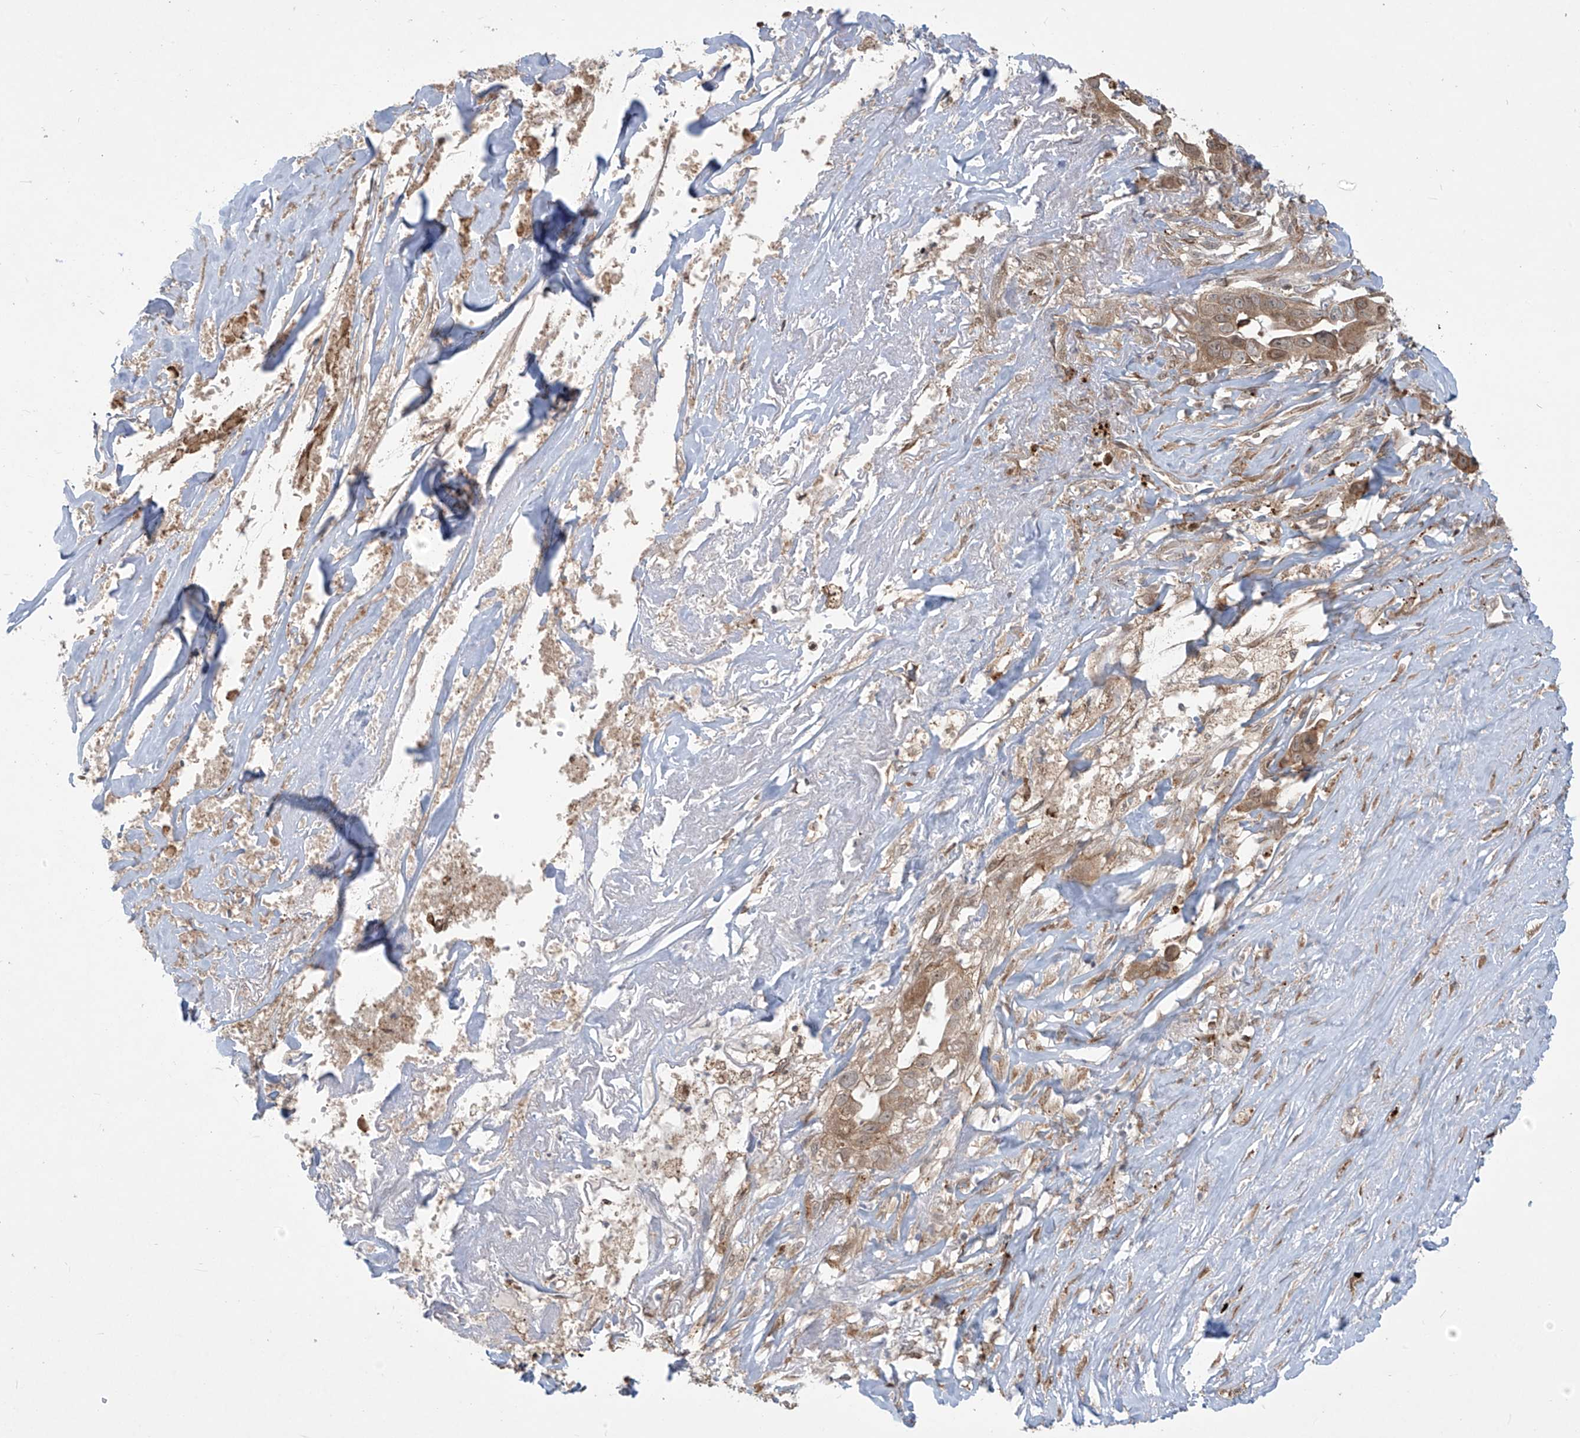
{"staining": {"intensity": "moderate", "quantity": ">75%", "location": "cytoplasmic/membranous"}, "tissue": "liver cancer", "cell_type": "Tumor cells", "image_type": "cancer", "snomed": [{"axis": "morphology", "description": "Cholangiocarcinoma"}, {"axis": "topography", "description": "Liver"}], "caption": "The photomicrograph shows immunohistochemical staining of liver cancer (cholangiocarcinoma). There is moderate cytoplasmic/membranous staining is appreciated in approximately >75% of tumor cells.", "gene": "PLEKHM3", "patient": {"sex": "female", "age": 79}}